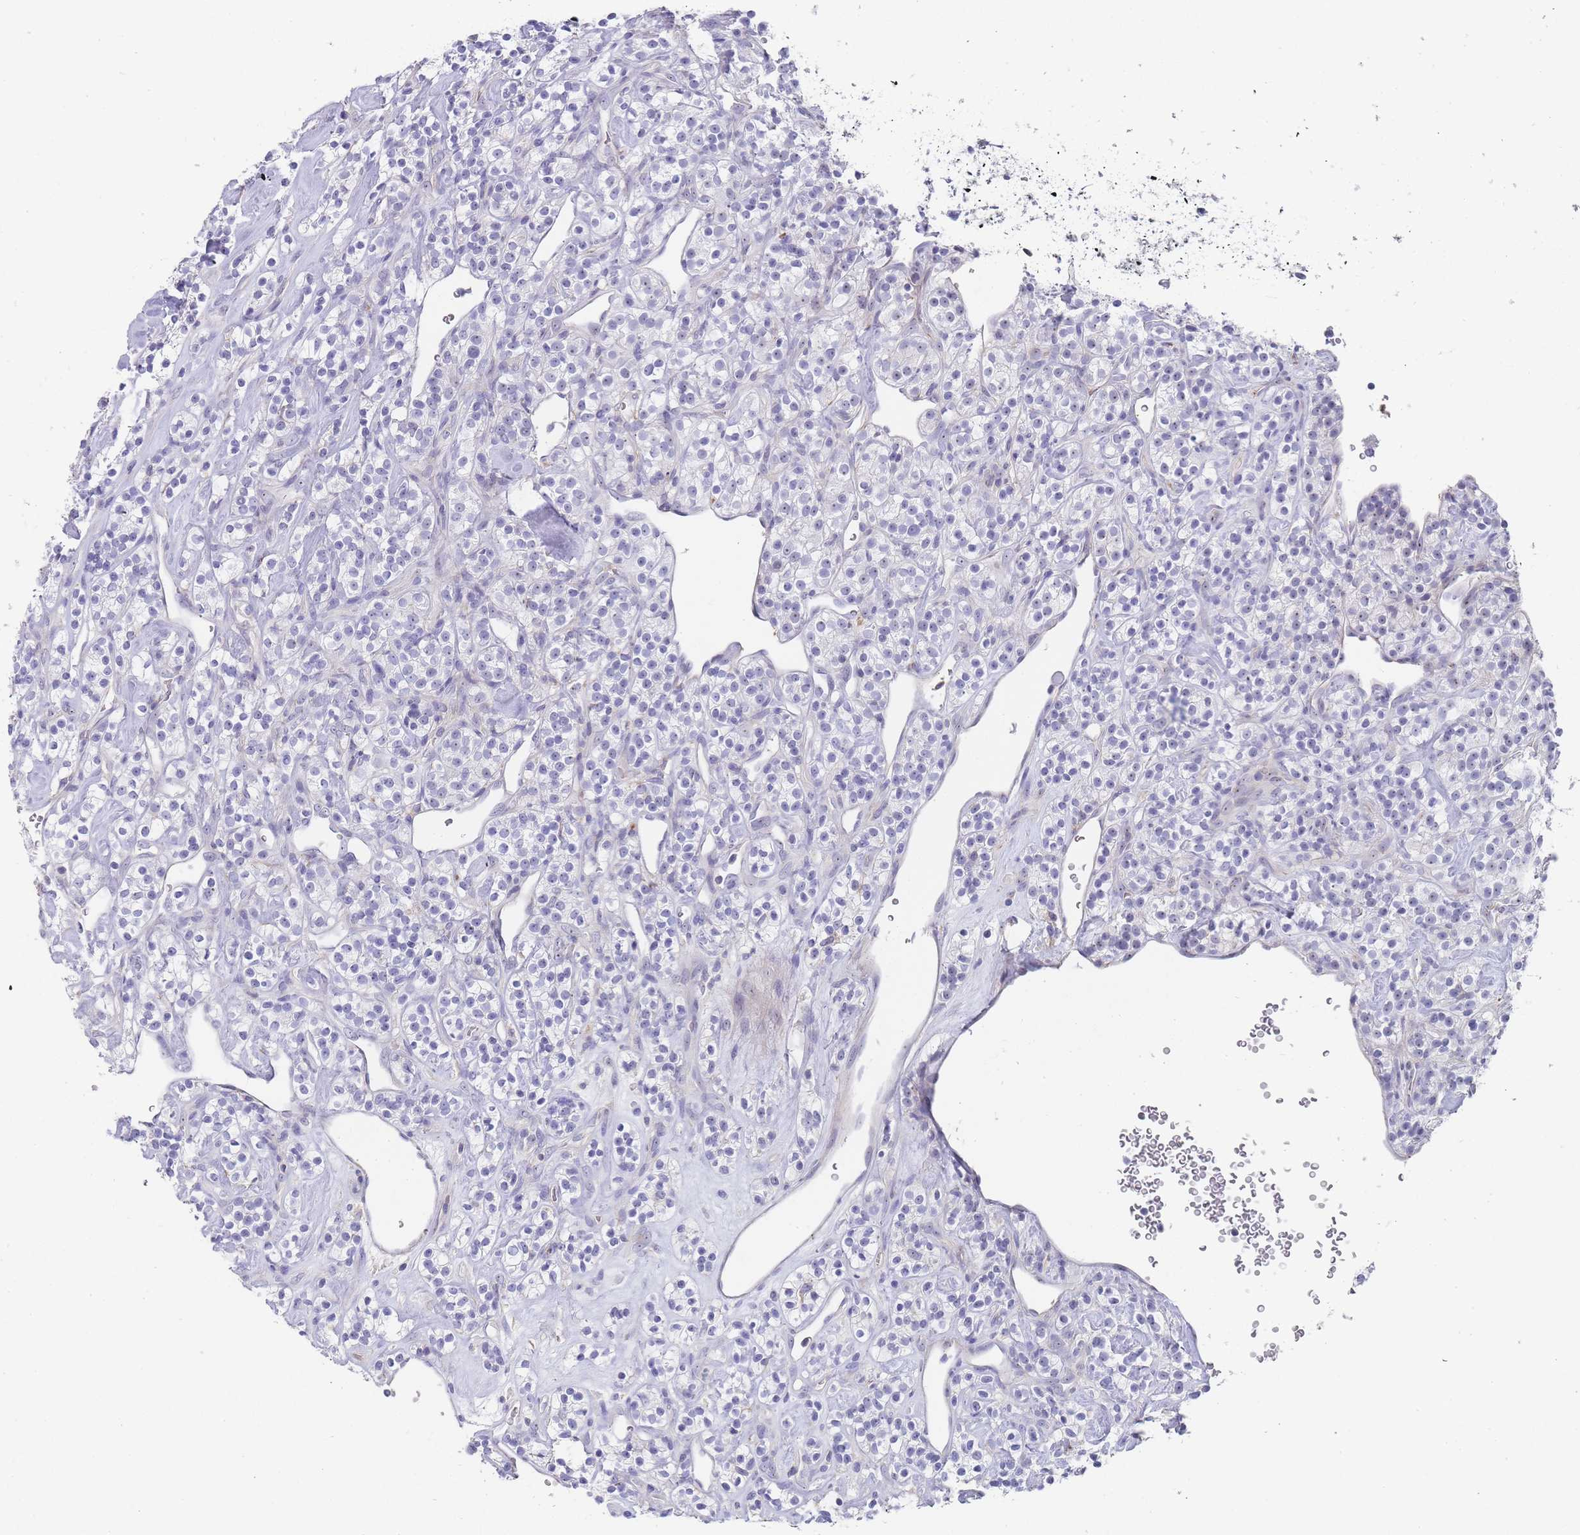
{"staining": {"intensity": "negative", "quantity": "none", "location": "none"}, "tissue": "renal cancer", "cell_type": "Tumor cells", "image_type": "cancer", "snomed": [{"axis": "morphology", "description": "Adenocarcinoma, NOS"}, {"axis": "topography", "description": "Kidney"}], "caption": "Immunohistochemistry histopathology image of human adenocarcinoma (renal) stained for a protein (brown), which demonstrates no staining in tumor cells.", "gene": "NOP14", "patient": {"sex": "male", "age": 77}}